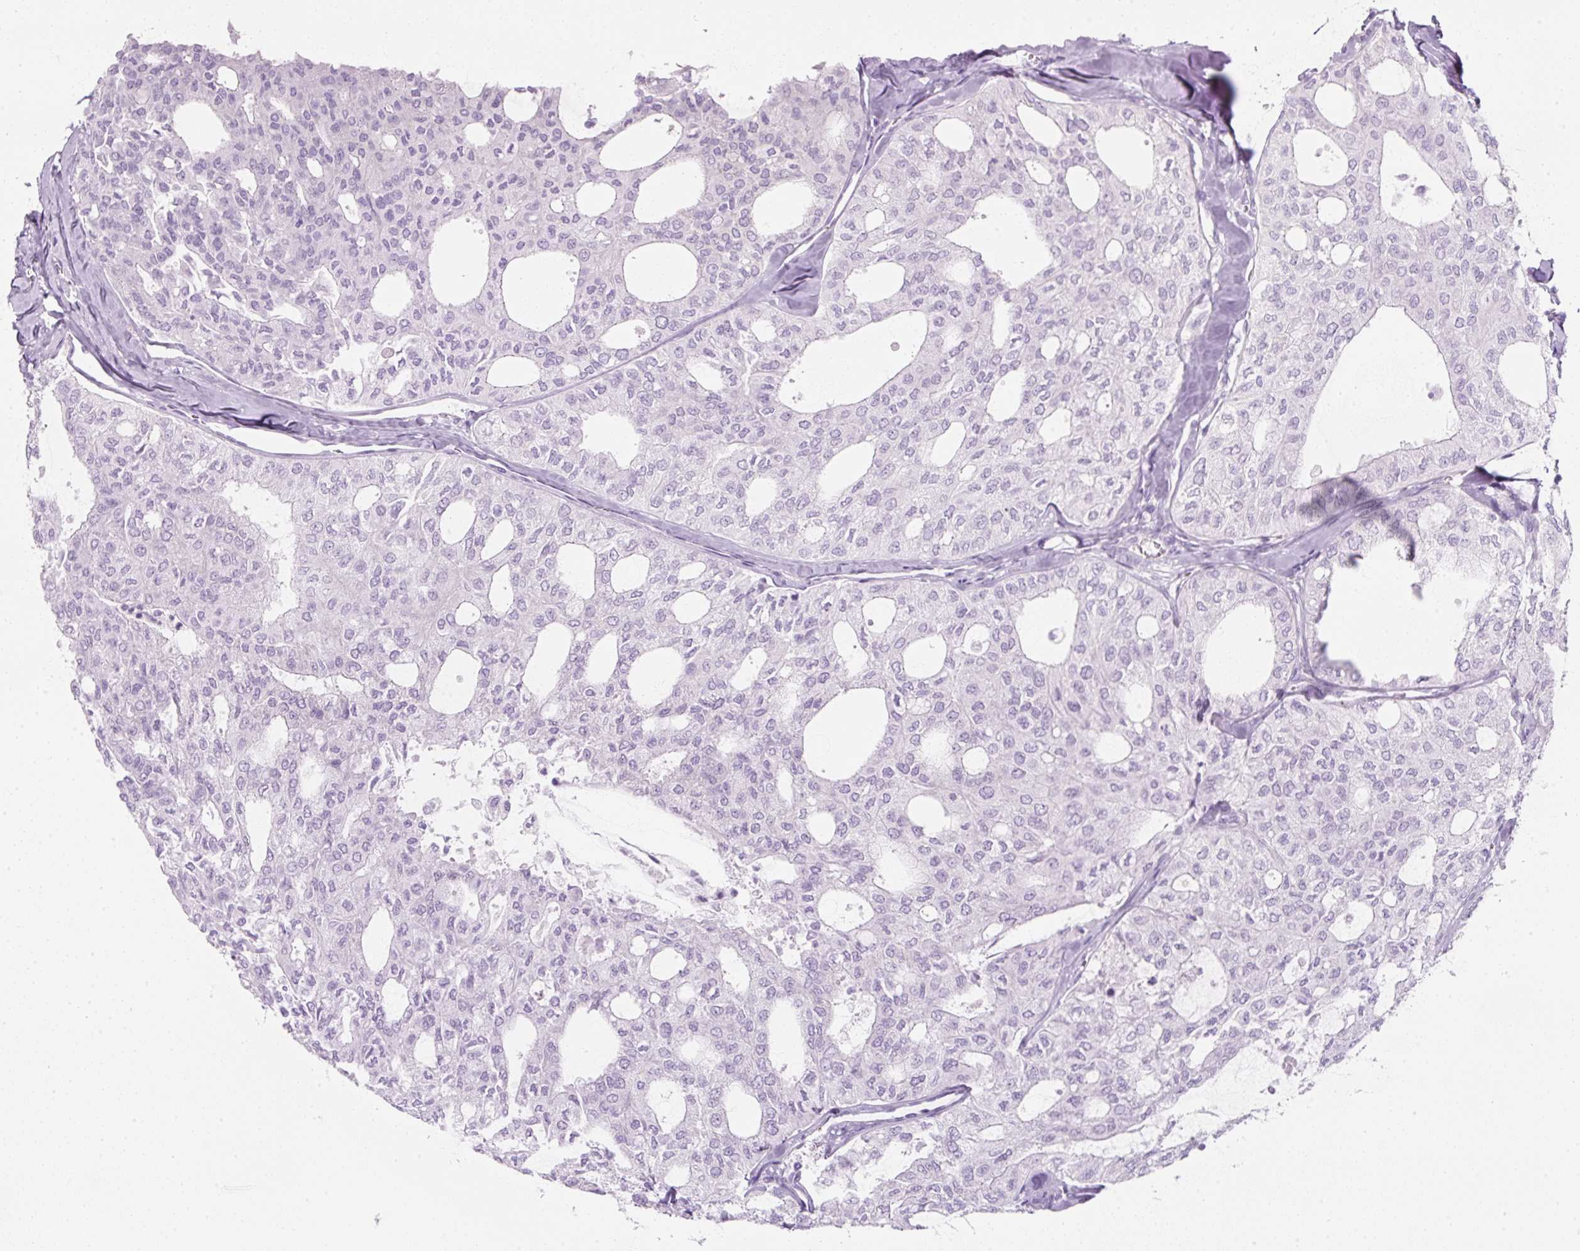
{"staining": {"intensity": "negative", "quantity": "none", "location": "none"}, "tissue": "thyroid cancer", "cell_type": "Tumor cells", "image_type": "cancer", "snomed": [{"axis": "morphology", "description": "Follicular adenoma carcinoma, NOS"}, {"axis": "topography", "description": "Thyroid gland"}], "caption": "This is a micrograph of immunohistochemistry staining of thyroid cancer, which shows no expression in tumor cells.", "gene": "PF4V1", "patient": {"sex": "male", "age": 75}}